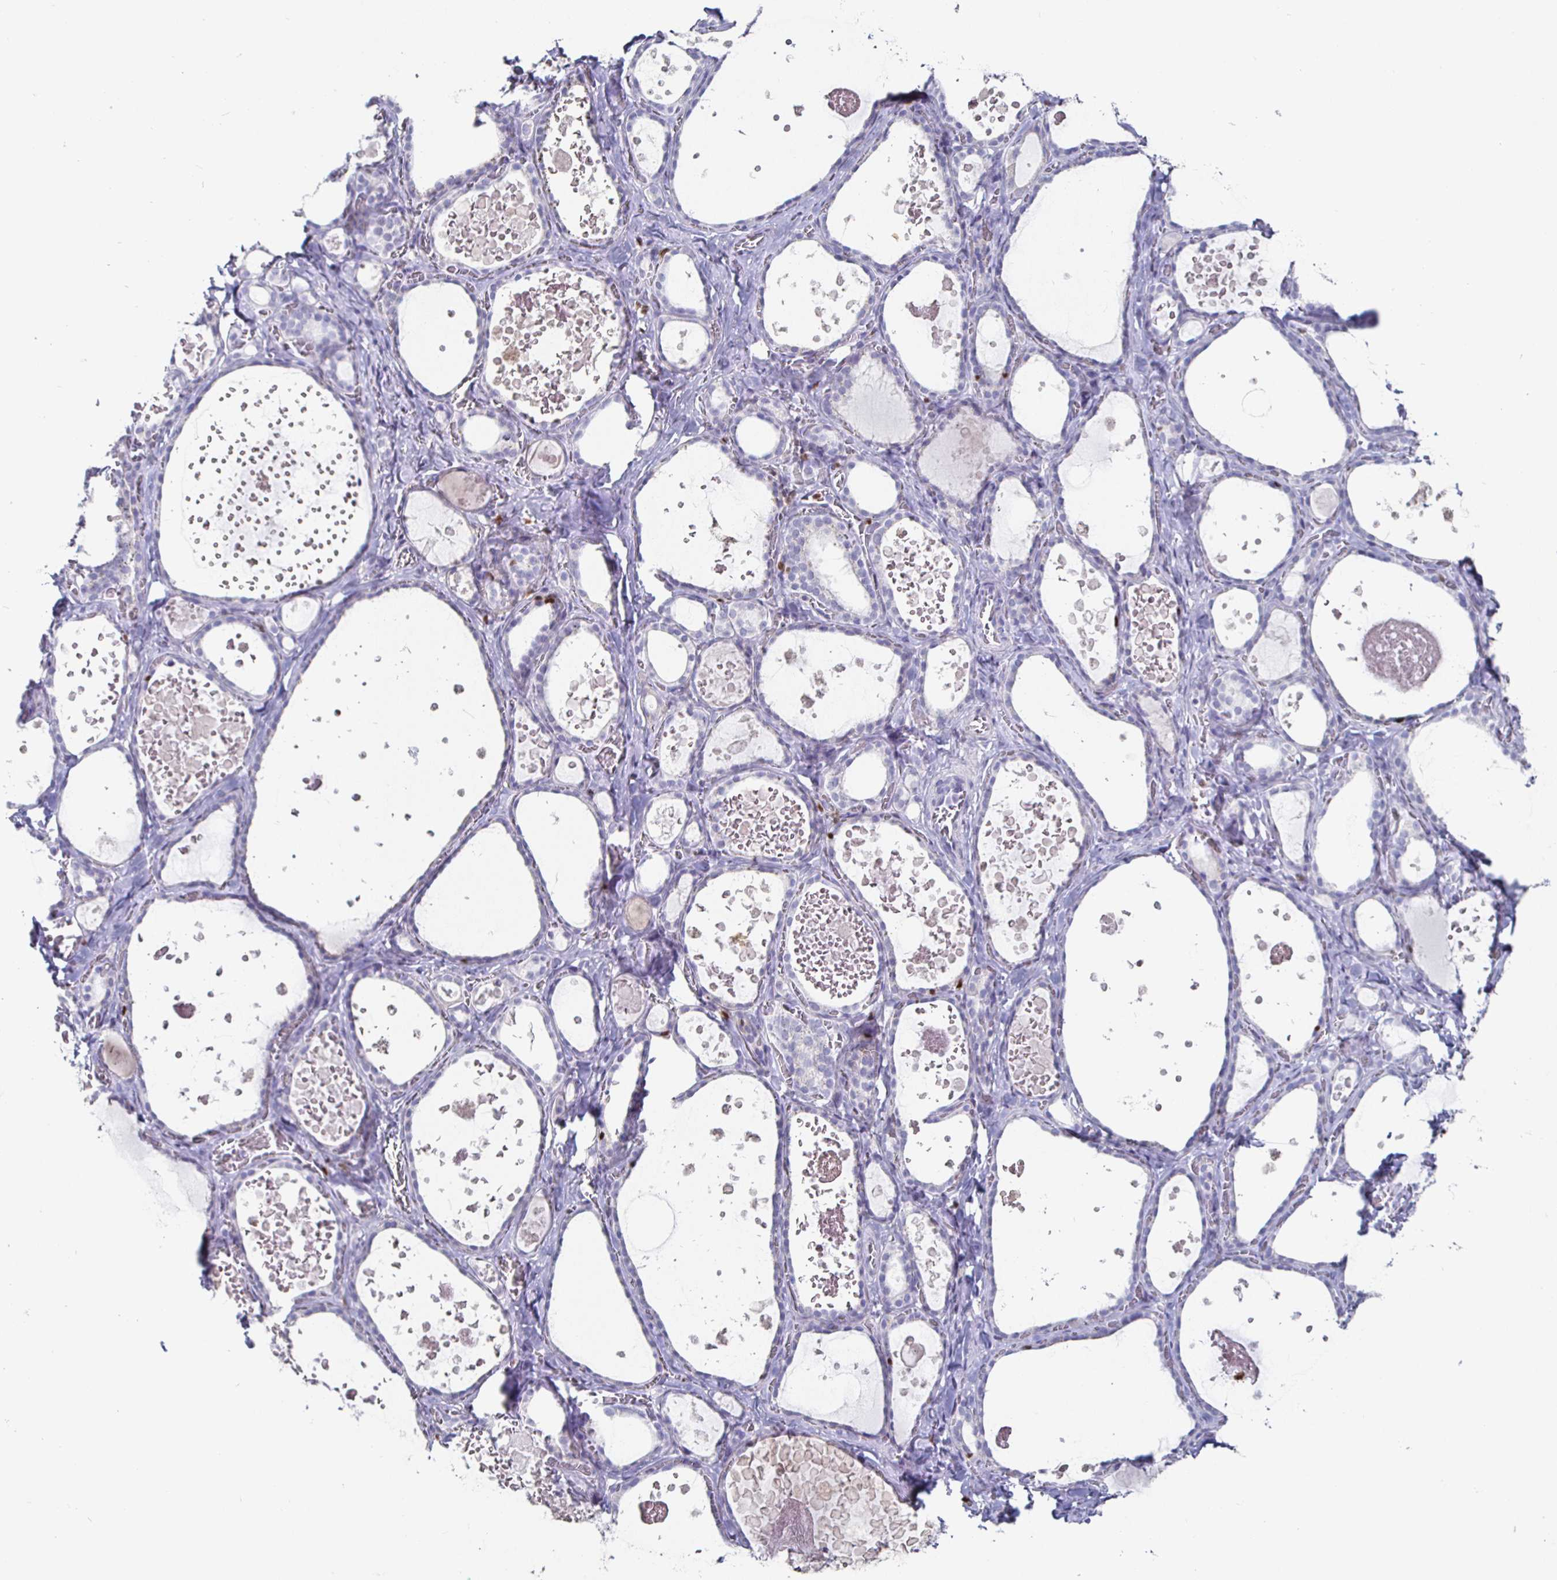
{"staining": {"intensity": "negative", "quantity": "none", "location": "none"}, "tissue": "thyroid gland", "cell_type": "Glandular cells", "image_type": "normal", "snomed": [{"axis": "morphology", "description": "Normal tissue, NOS"}, {"axis": "topography", "description": "Thyroid gland"}], "caption": "Protein analysis of benign thyroid gland displays no significant expression in glandular cells. (Brightfield microscopy of DAB immunohistochemistry at high magnification).", "gene": "RUNX2", "patient": {"sex": "female", "age": 56}}